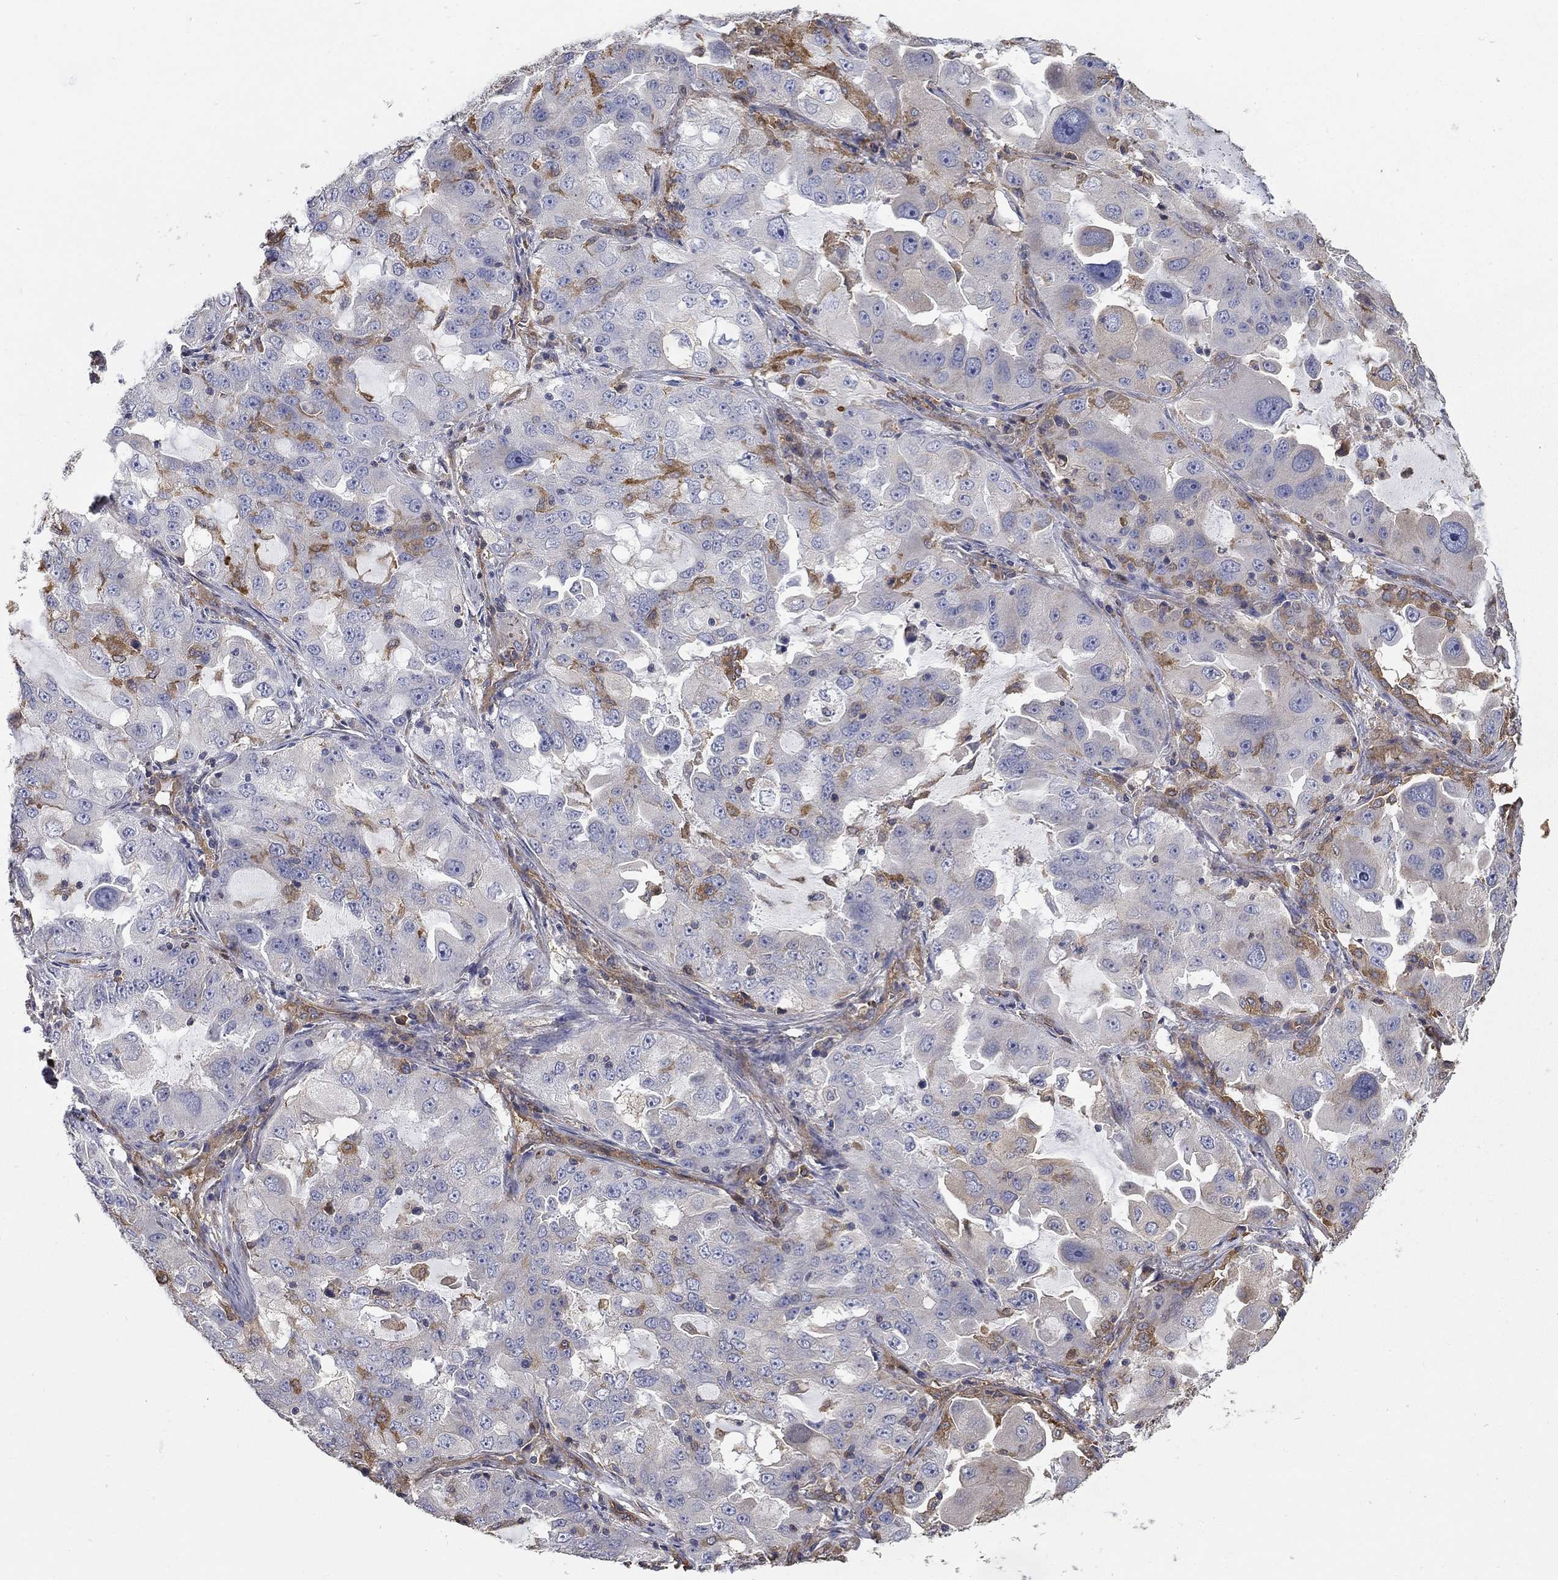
{"staining": {"intensity": "strong", "quantity": "<25%", "location": "cytoplasmic/membranous"}, "tissue": "lung cancer", "cell_type": "Tumor cells", "image_type": "cancer", "snomed": [{"axis": "morphology", "description": "Adenocarcinoma, NOS"}, {"axis": "topography", "description": "Lung"}], "caption": "Approximately <25% of tumor cells in adenocarcinoma (lung) reveal strong cytoplasmic/membranous protein expression as visualized by brown immunohistochemical staining.", "gene": "DPYSL2", "patient": {"sex": "female", "age": 61}}